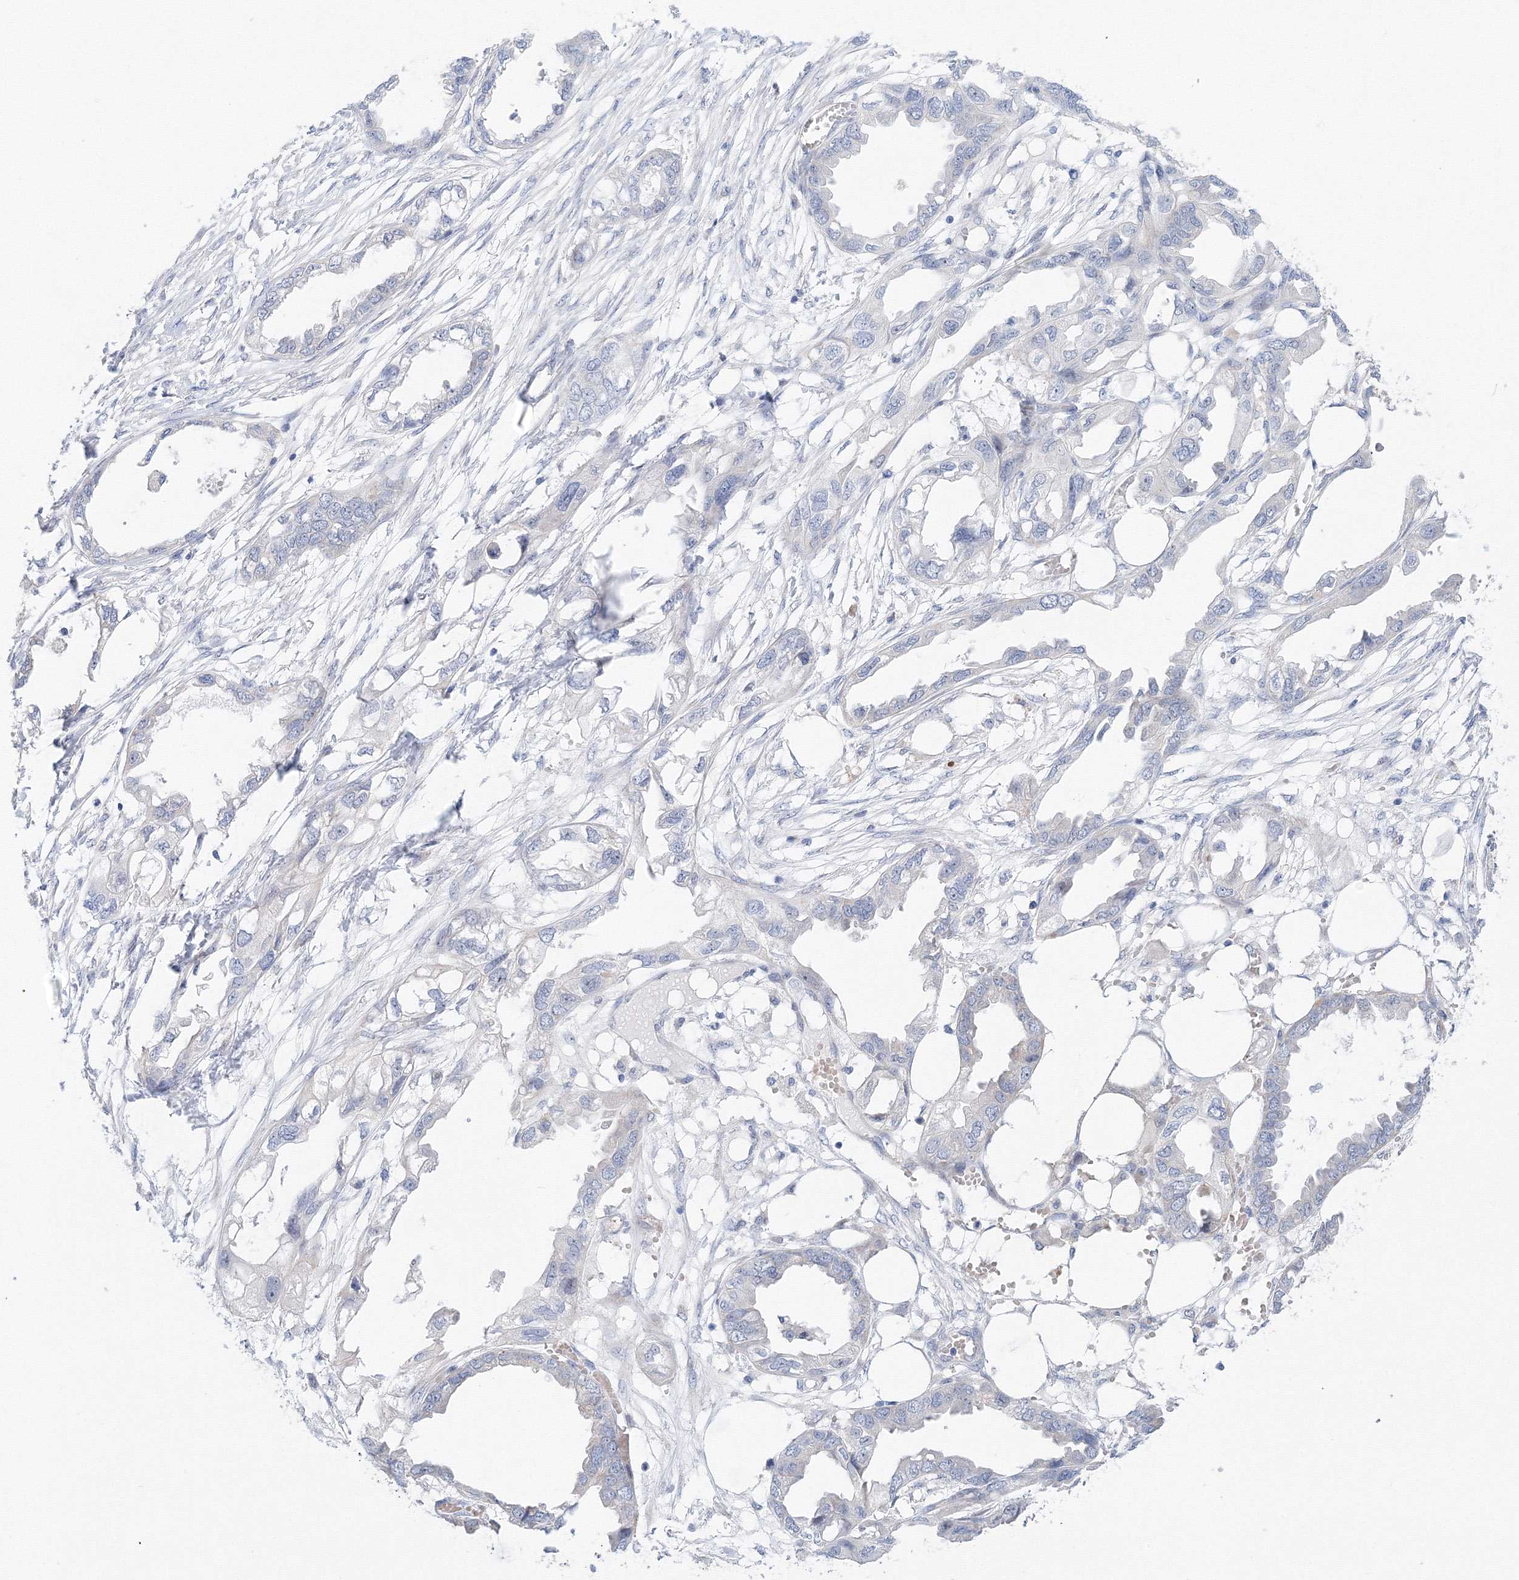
{"staining": {"intensity": "negative", "quantity": "none", "location": "none"}, "tissue": "endometrial cancer", "cell_type": "Tumor cells", "image_type": "cancer", "snomed": [{"axis": "morphology", "description": "Adenocarcinoma, NOS"}, {"axis": "morphology", "description": "Adenocarcinoma, metastatic, NOS"}, {"axis": "topography", "description": "Adipose tissue"}, {"axis": "topography", "description": "Endometrium"}], "caption": "The histopathology image reveals no significant expression in tumor cells of endometrial cancer (adenocarcinoma).", "gene": "TAMM41", "patient": {"sex": "female", "age": 67}}